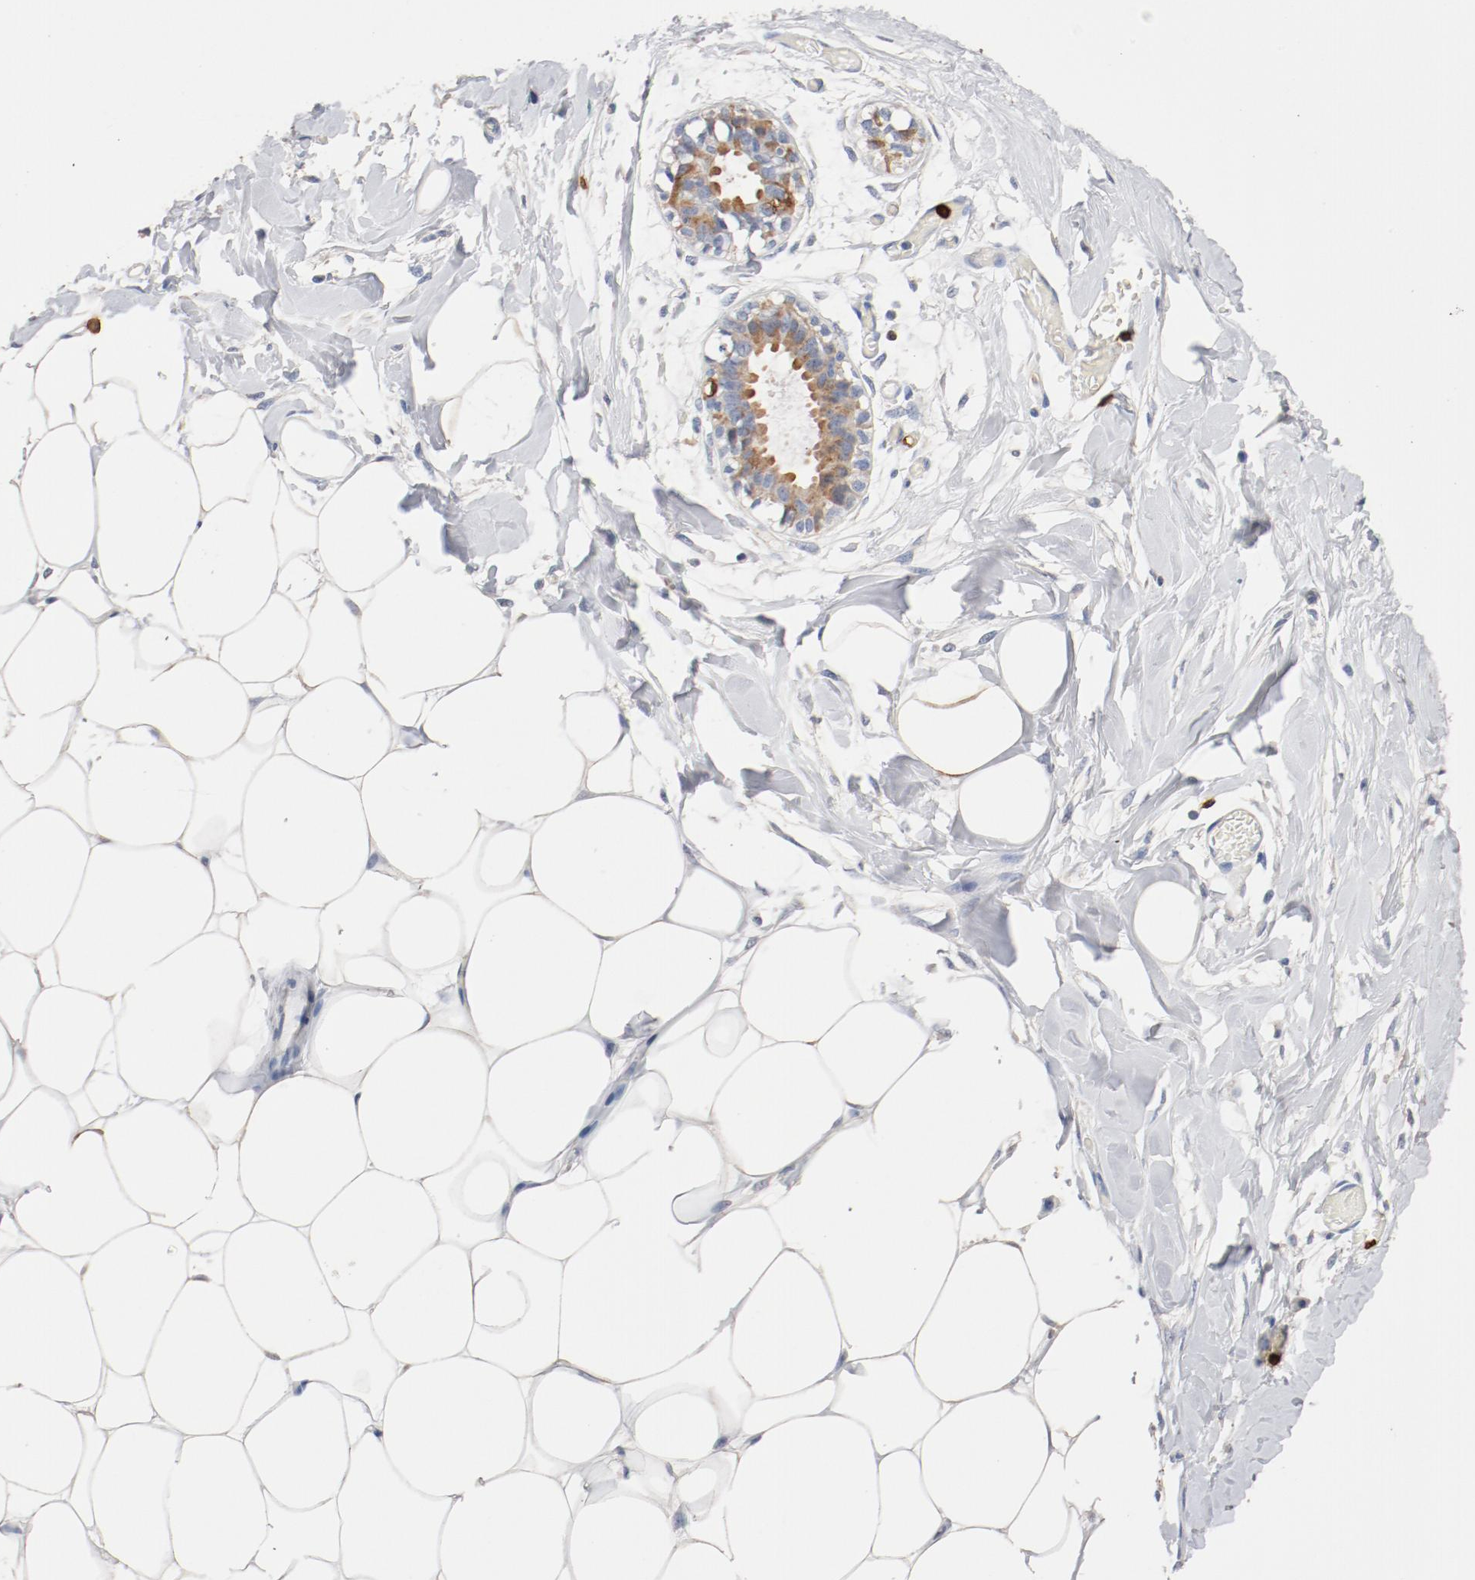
{"staining": {"intensity": "negative", "quantity": "none", "location": "none"}, "tissue": "breast", "cell_type": "Adipocytes", "image_type": "normal", "snomed": [{"axis": "morphology", "description": "Normal tissue, NOS"}, {"axis": "topography", "description": "Breast"}, {"axis": "topography", "description": "Adipose tissue"}], "caption": "Immunohistochemistry (IHC) of unremarkable human breast shows no expression in adipocytes.", "gene": "CD247", "patient": {"sex": "female", "age": 25}}